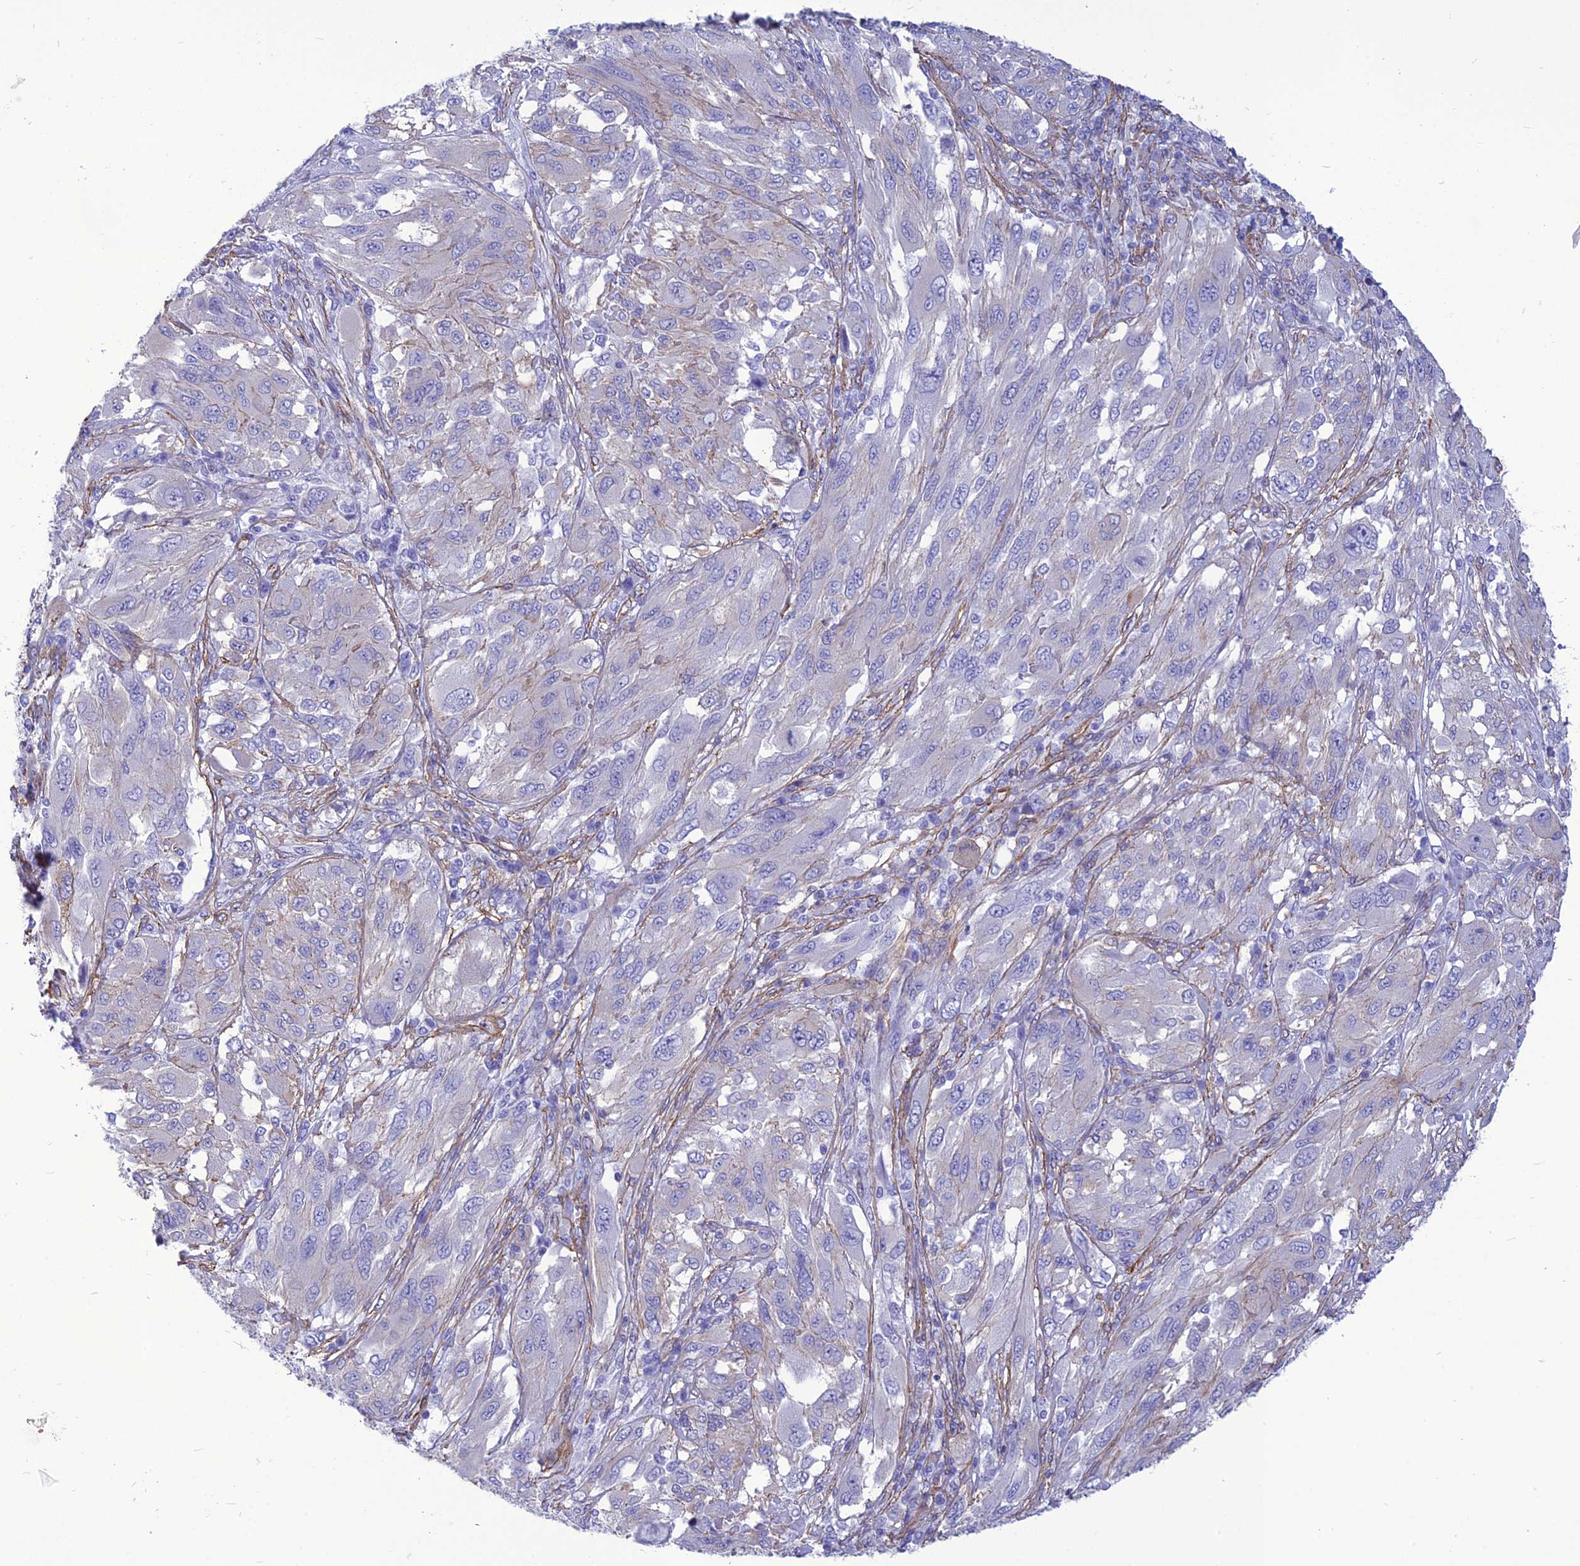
{"staining": {"intensity": "negative", "quantity": "none", "location": "none"}, "tissue": "melanoma", "cell_type": "Tumor cells", "image_type": "cancer", "snomed": [{"axis": "morphology", "description": "Malignant melanoma, NOS"}, {"axis": "topography", "description": "Skin"}], "caption": "A micrograph of human melanoma is negative for staining in tumor cells. (Stains: DAB (3,3'-diaminobenzidine) immunohistochemistry with hematoxylin counter stain, Microscopy: brightfield microscopy at high magnification).", "gene": "NKD1", "patient": {"sex": "female", "age": 91}}